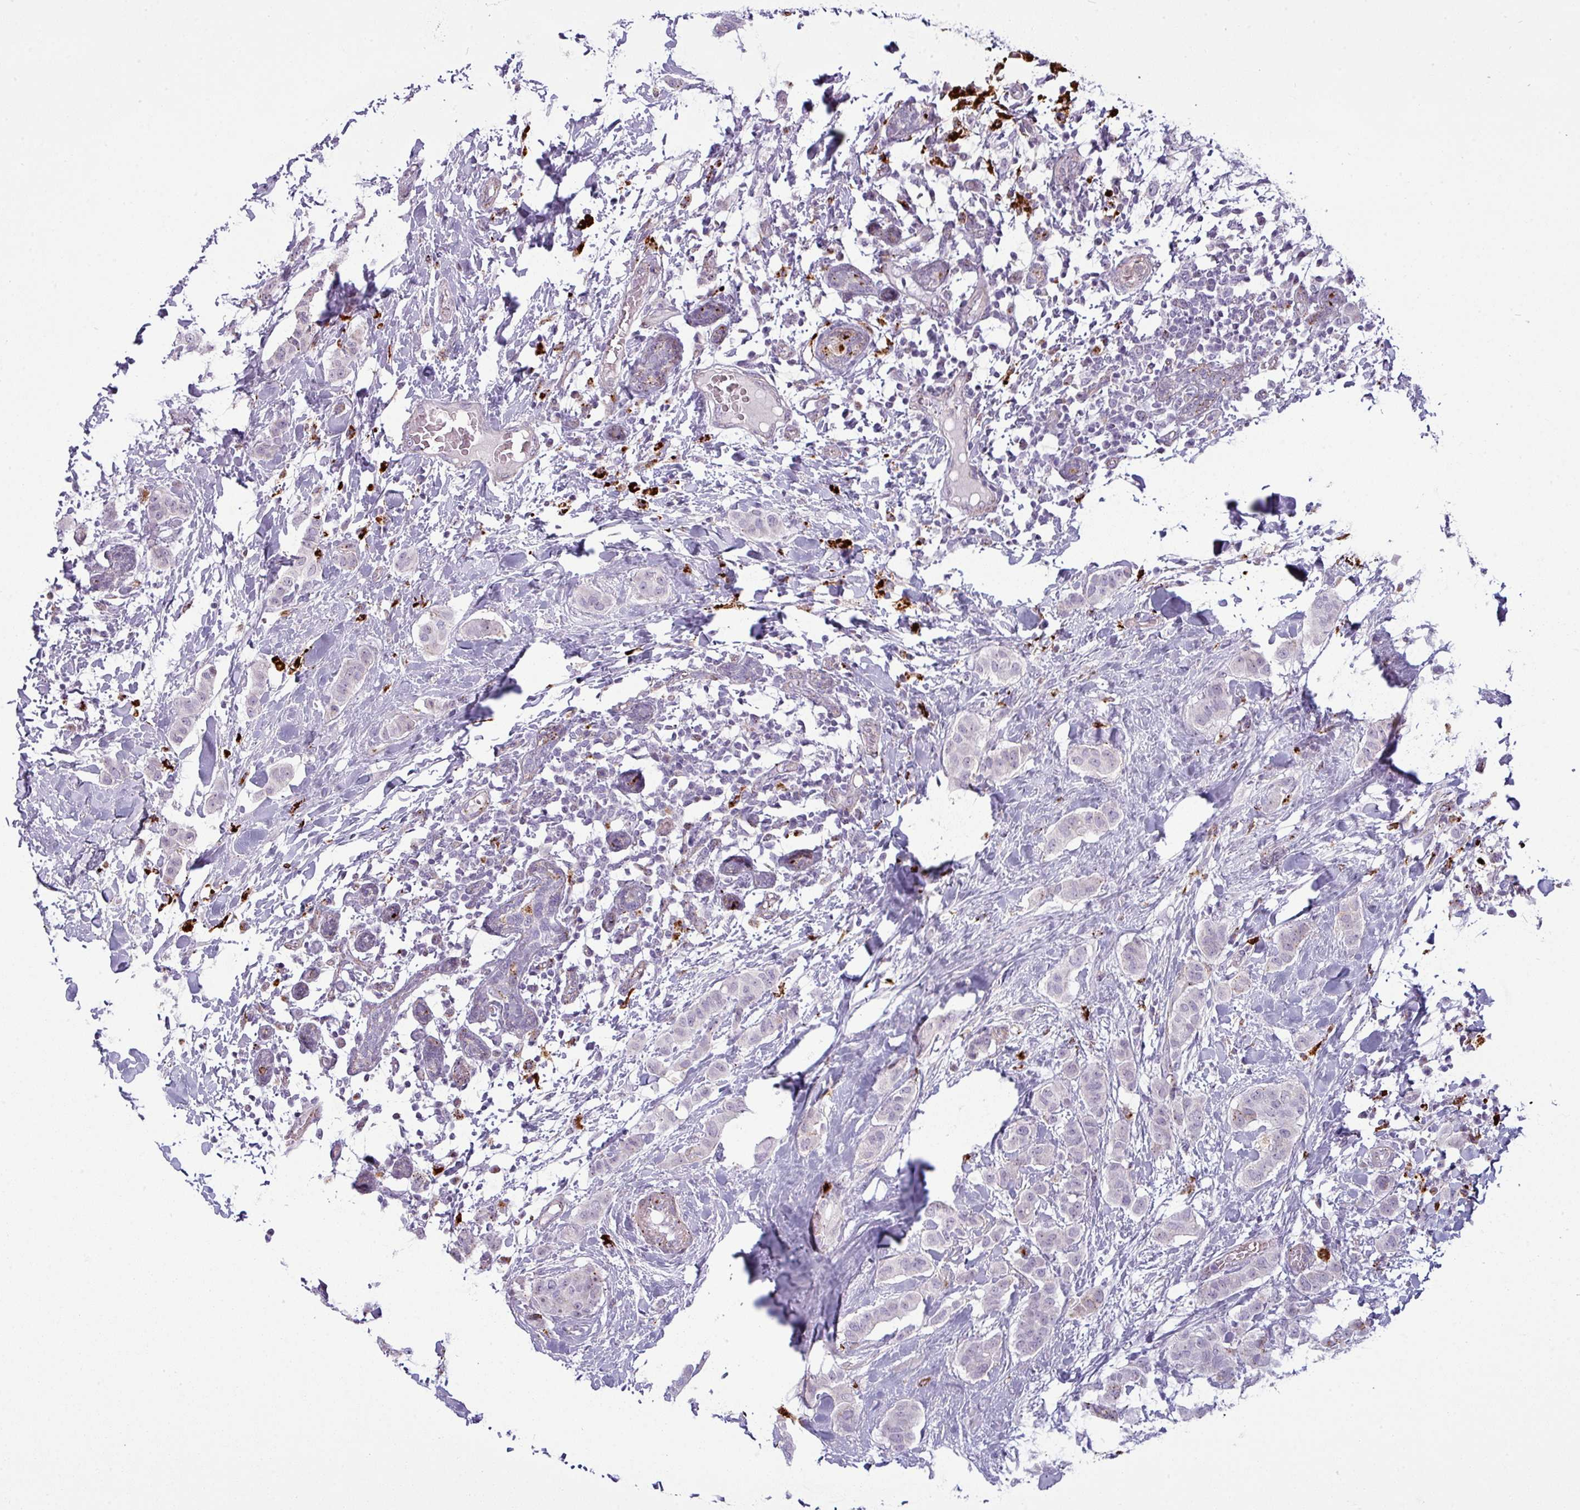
{"staining": {"intensity": "negative", "quantity": "none", "location": "none"}, "tissue": "breast cancer", "cell_type": "Tumor cells", "image_type": "cancer", "snomed": [{"axis": "morphology", "description": "Duct carcinoma"}, {"axis": "topography", "description": "Breast"}], "caption": "Human breast cancer stained for a protein using immunohistochemistry (IHC) exhibits no positivity in tumor cells.", "gene": "MAP7D2", "patient": {"sex": "female", "age": 40}}